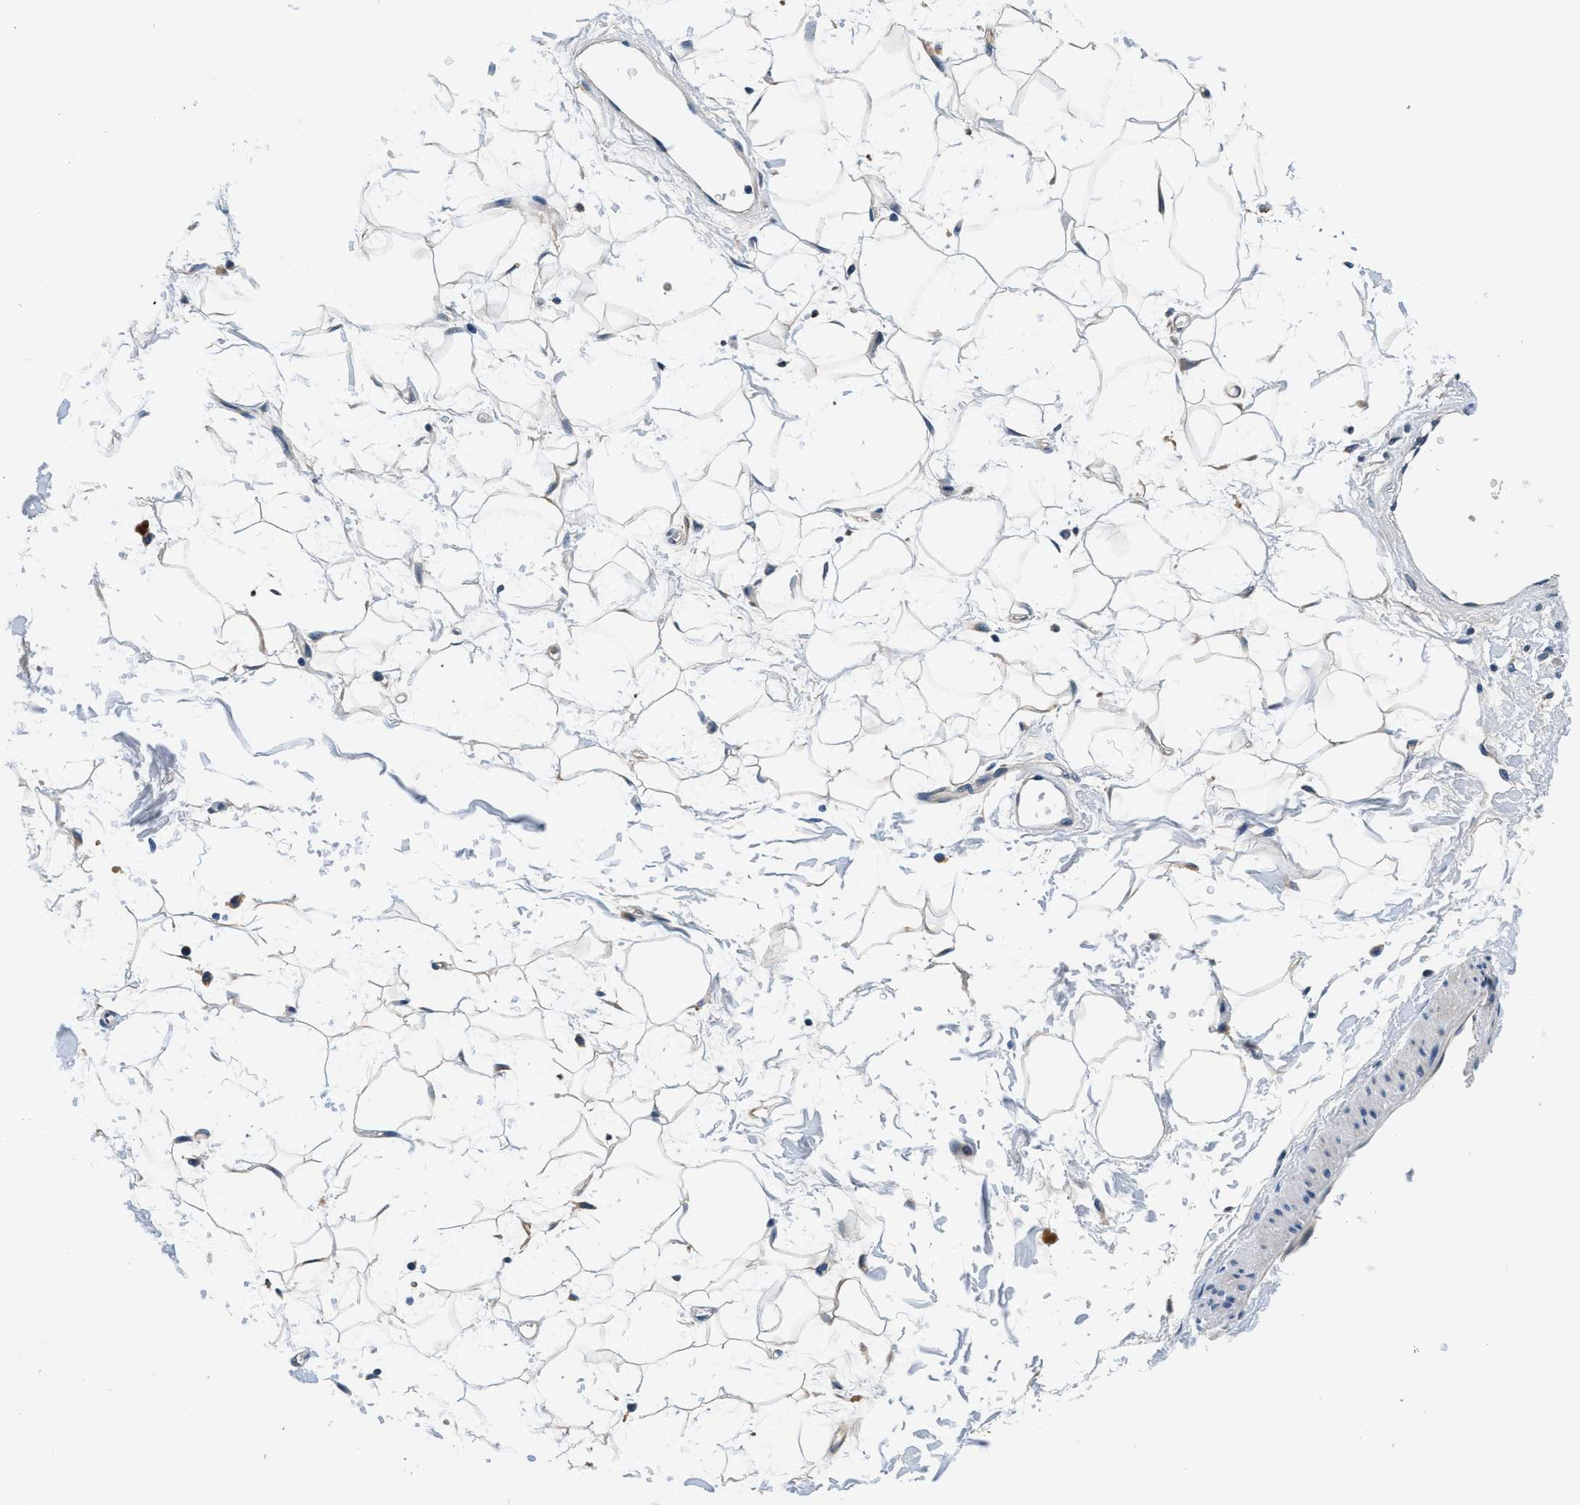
{"staining": {"intensity": "weak", "quantity": "25%-75%", "location": "cytoplasmic/membranous"}, "tissue": "adipose tissue", "cell_type": "Adipocytes", "image_type": "normal", "snomed": [{"axis": "morphology", "description": "Normal tissue, NOS"}, {"axis": "topography", "description": "Soft tissue"}], "caption": "A micrograph of human adipose tissue stained for a protein displays weak cytoplasmic/membranous brown staining in adipocytes. (Stains: DAB (3,3'-diaminobenzidine) in brown, nuclei in blue, Microscopy: brightfield microscopy at high magnification).", "gene": "ALDH3A2", "patient": {"sex": "male", "age": 72}}